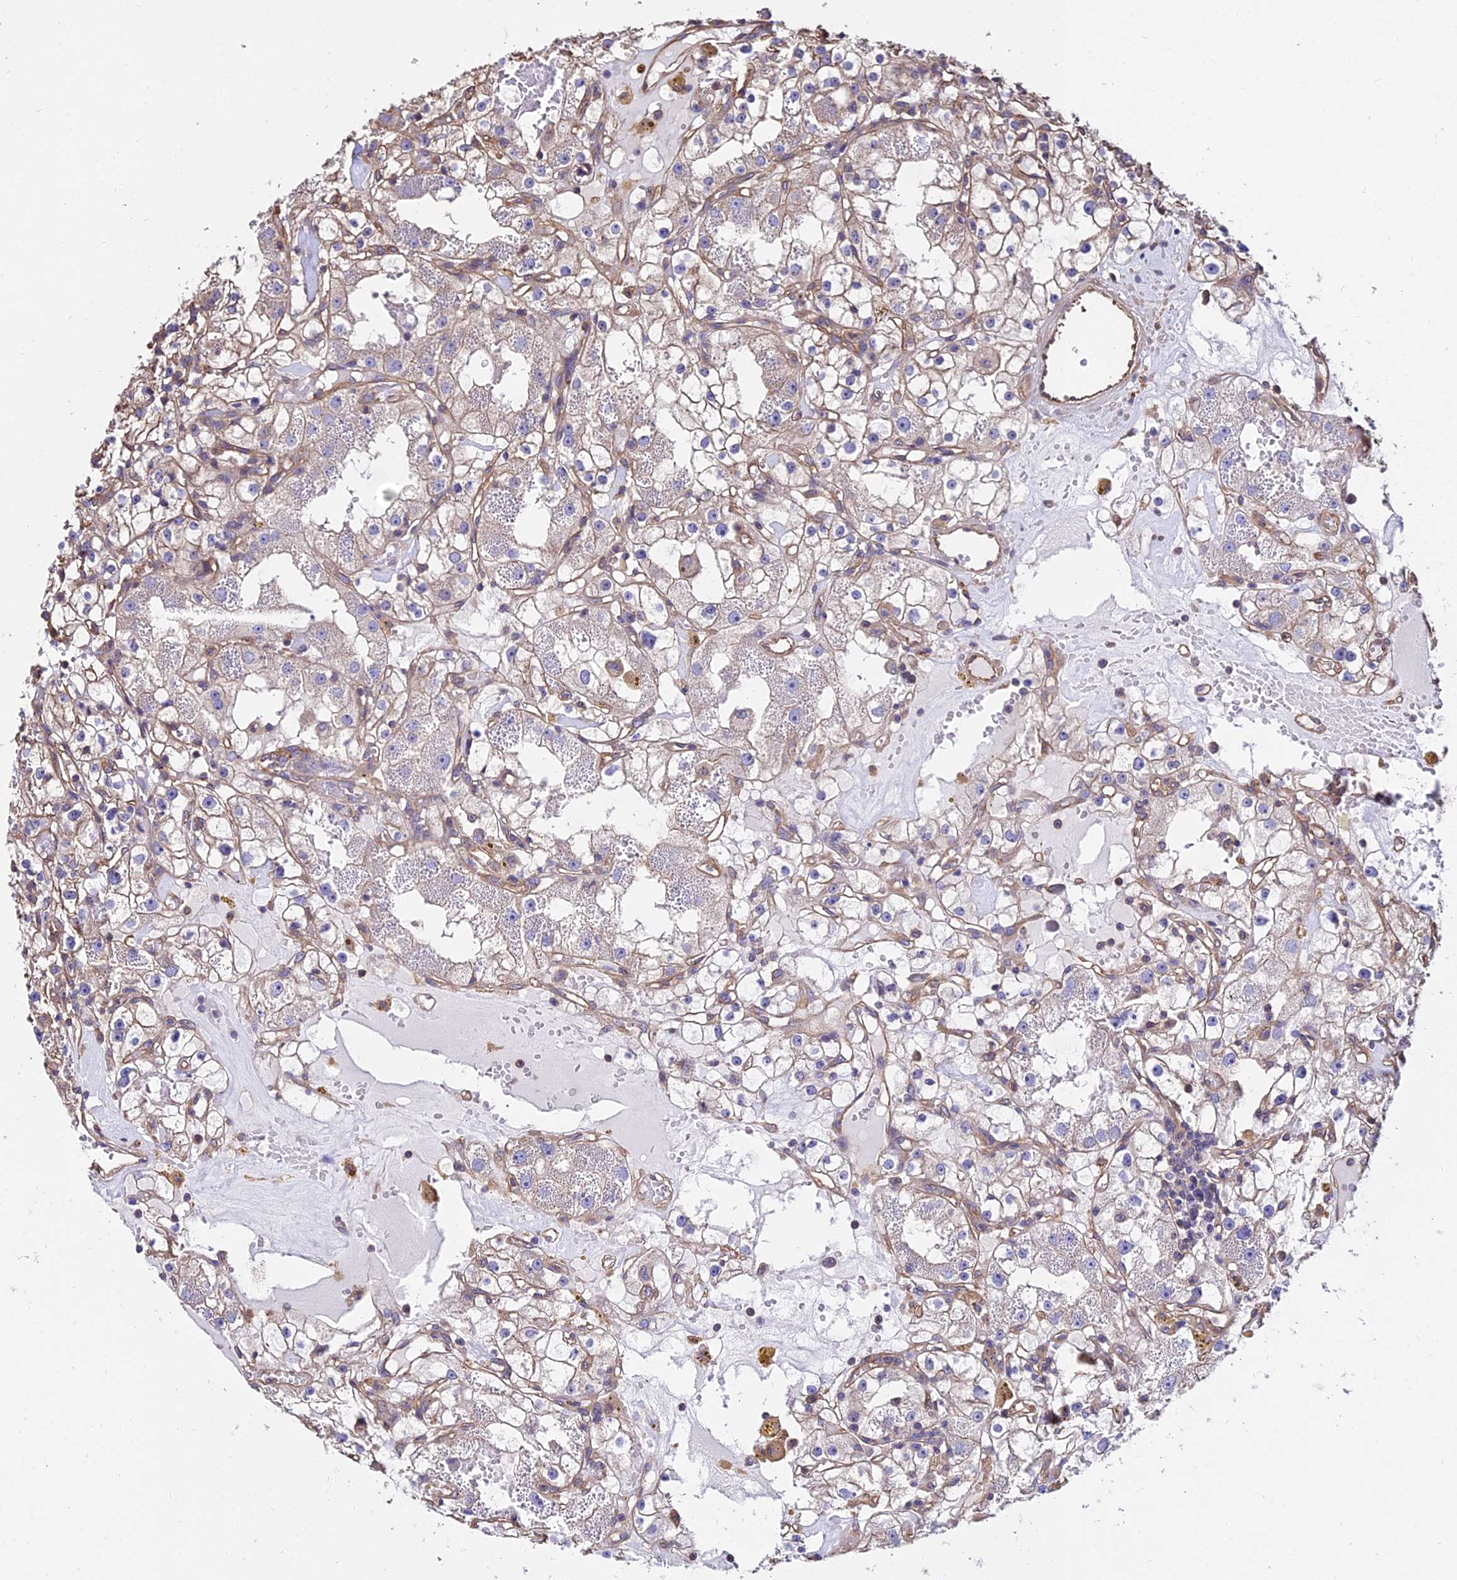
{"staining": {"intensity": "weak", "quantity": "<25%", "location": "cytoplasmic/membranous"}, "tissue": "renal cancer", "cell_type": "Tumor cells", "image_type": "cancer", "snomed": [{"axis": "morphology", "description": "Adenocarcinoma, NOS"}, {"axis": "topography", "description": "Kidney"}], "caption": "Immunohistochemical staining of human renal adenocarcinoma demonstrates no significant staining in tumor cells.", "gene": "CALM2", "patient": {"sex": "male", "age": 56}}